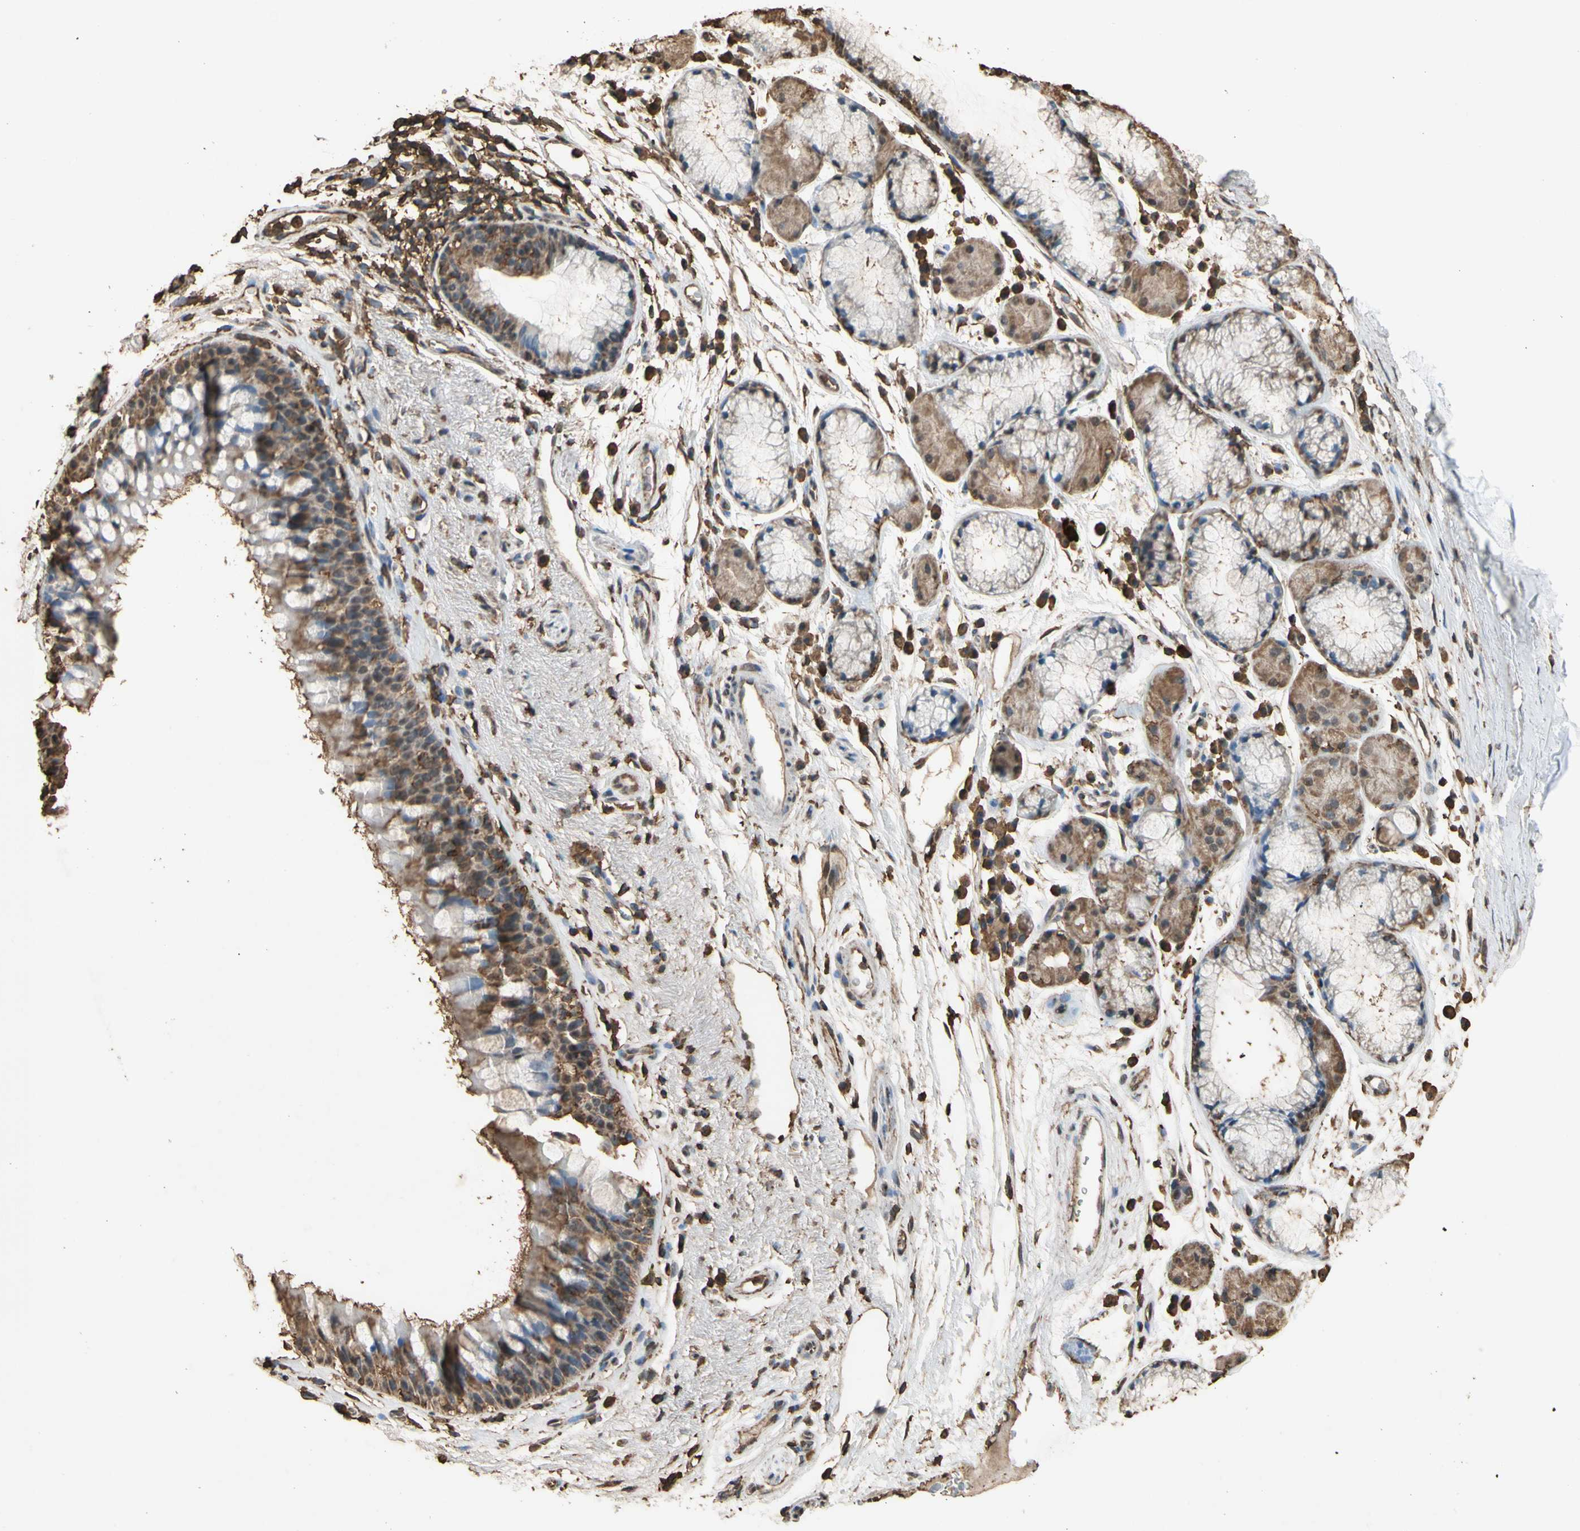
{"staining": {"intensity": "strong", "quantity": ">75%", "location": "cytoplasmic/membranous,nuclear"}, "tissue": "bronchus", "cell_type": "Respiratory epithelial cells", "image_type": "normal", "snomed": [{"axis": "morphology", "description": "Normal tissue, NOS"}, {"axis": "topography", "description": "Bronchus"}], "caption": "About >75% of respiratory epithelial cells in benign bronchus show strong cytoplasmic/membranous,nuclear protein positivity as visualized by brown immunohistochemical staining.", "gene": "TNFSF13B", "patient": {"sex": "female", "age": 54}}